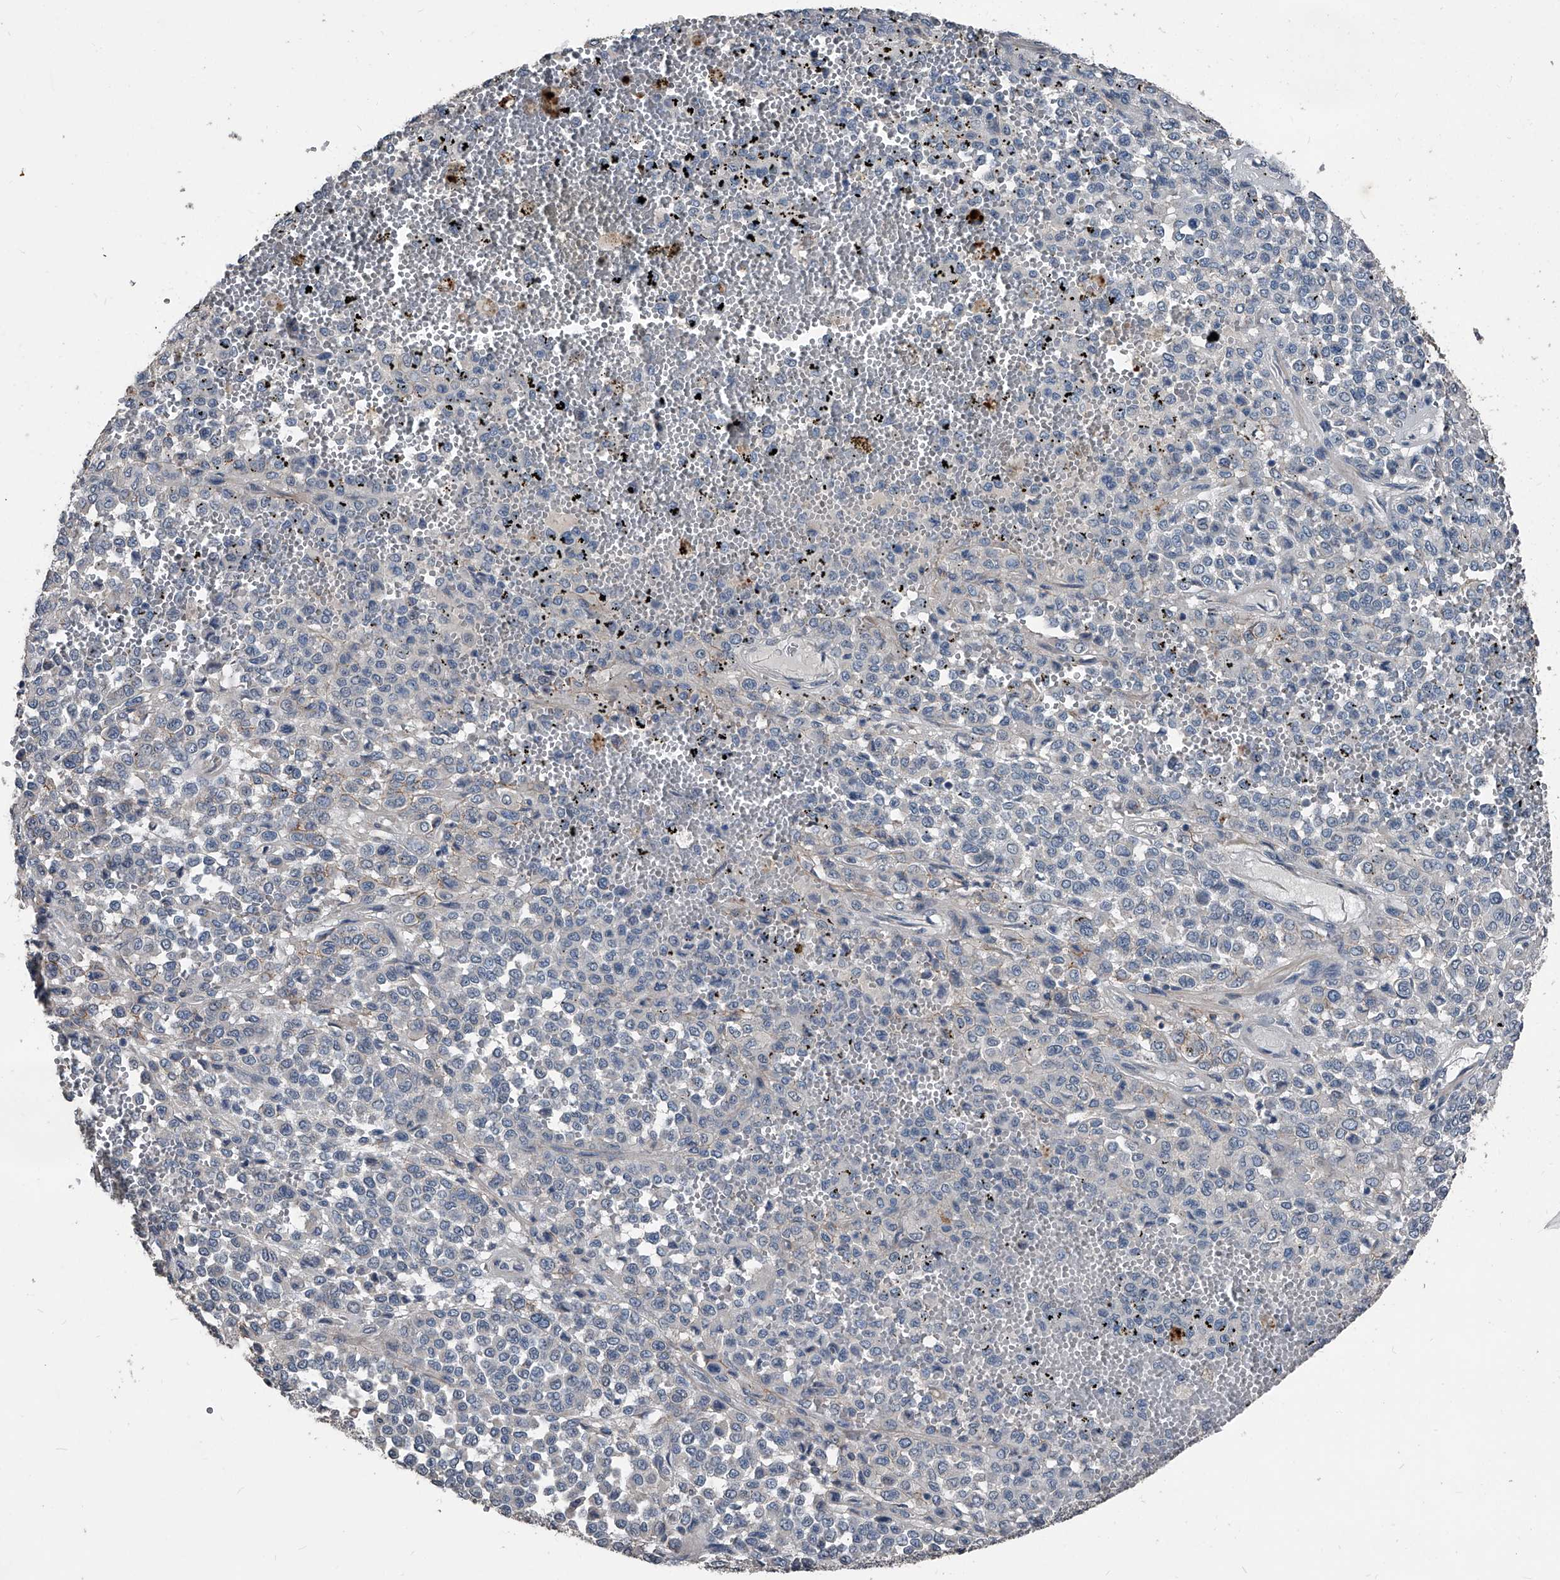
{"staining": {"intensity": "negative", "quantity": "none", "location": "none"}, "tissue": "melanoma", "cell_type": "Tumor cells", "image_type": "cancer", "snomed": [{"axis": "morphology", "description": "Malignant melanoma, Metastatic site"}, {"axis": "topography", "description": "Pancreas"}], "caption": "The image exhibits no significant positivity in tumor cells of malignant melanoma (metastatic site).", "gene": "PHACTR1", "patient": {"sex": "female", "age": 30}}